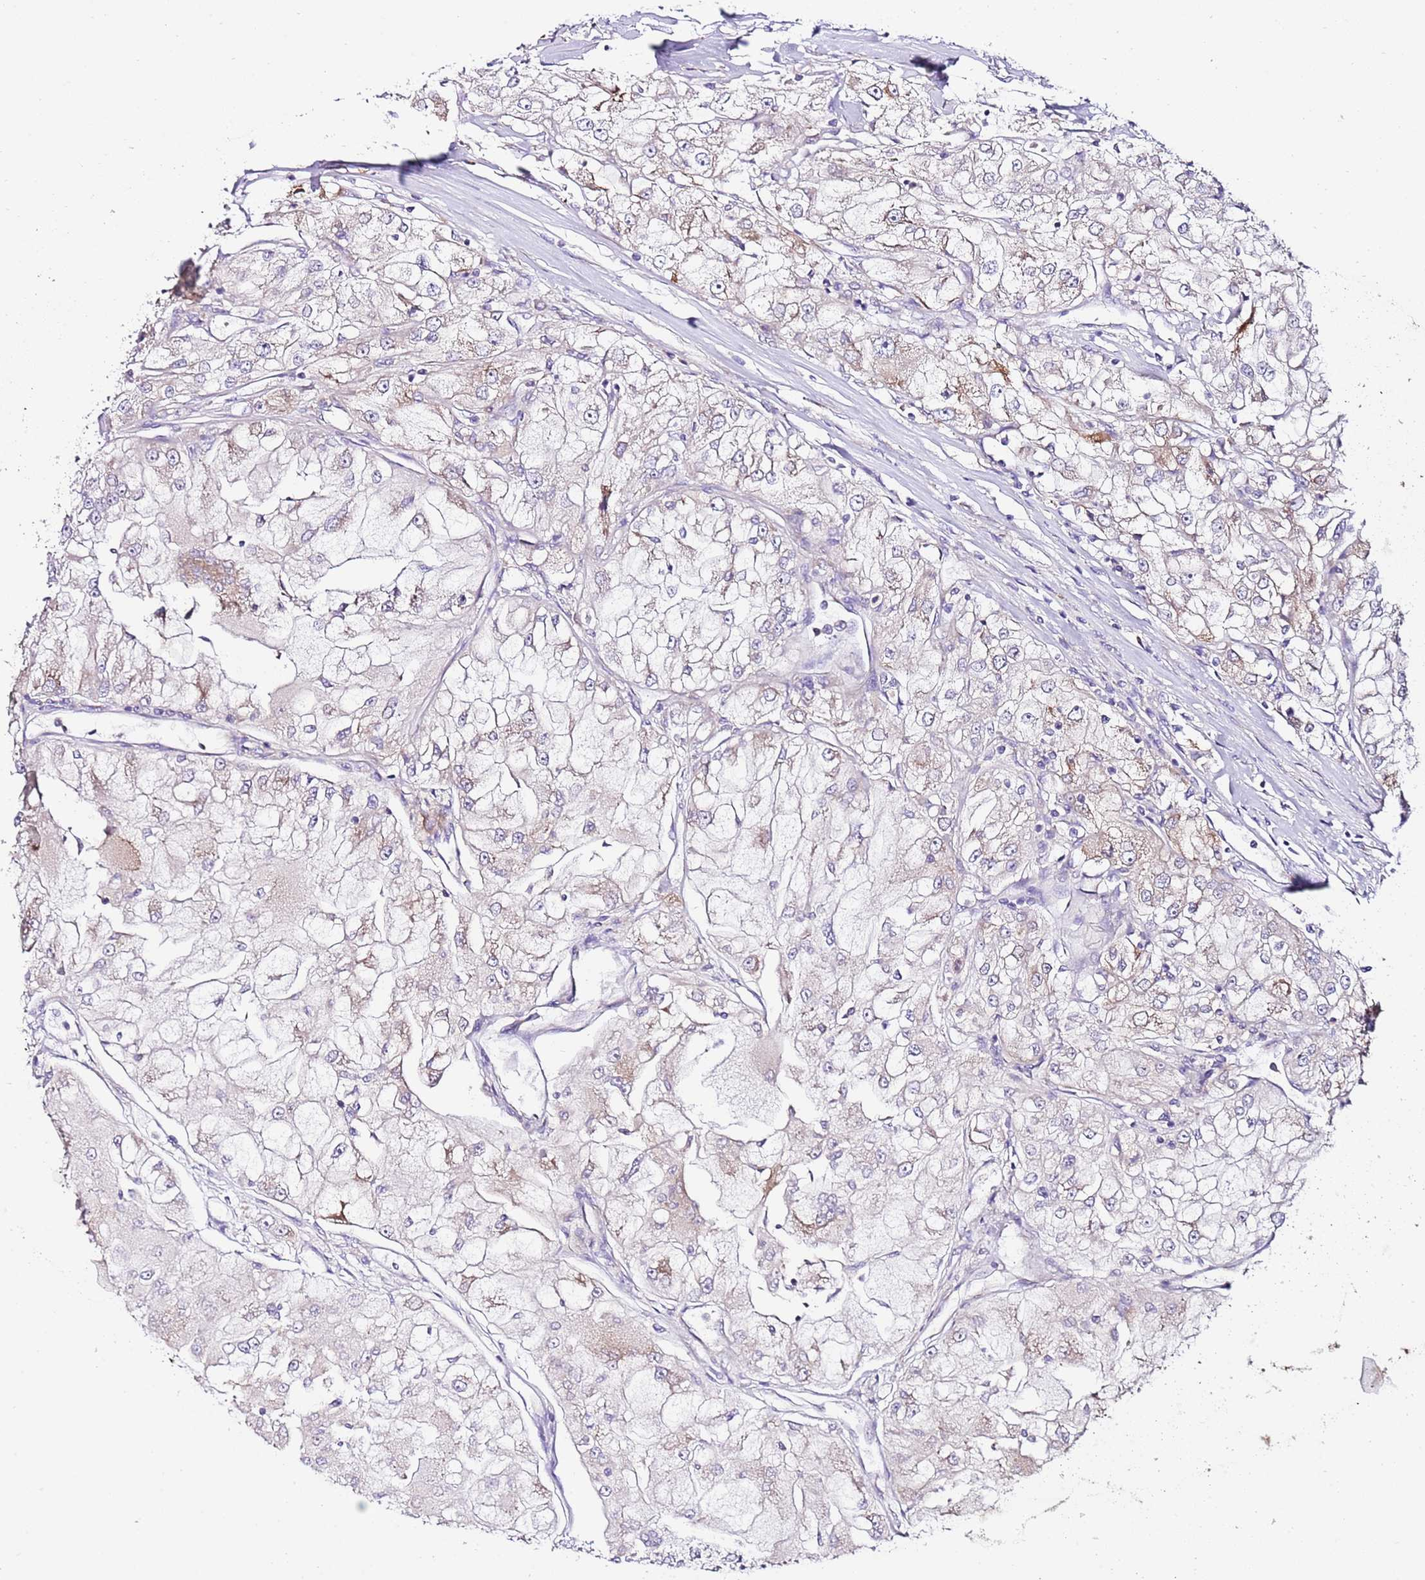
{"staining": {"intensity": "weak", "quantity": "<25%", "location": "cytoplasmic/membranous"}, "tissue": "renal cancer", "cell_type": "Tumor cells", "image_type": "cancer", "snomed": [{"axis": "morphology", "description": "Adenocarcinoma, NOS"}, {"axis": "topography", "description": "Kidney"}], "caption": "Tumor cells show no significant protein positivity in adenocarcinoma (renal).", "gene": "RPS10", "patient": {"sex": "female", "age": 72}}